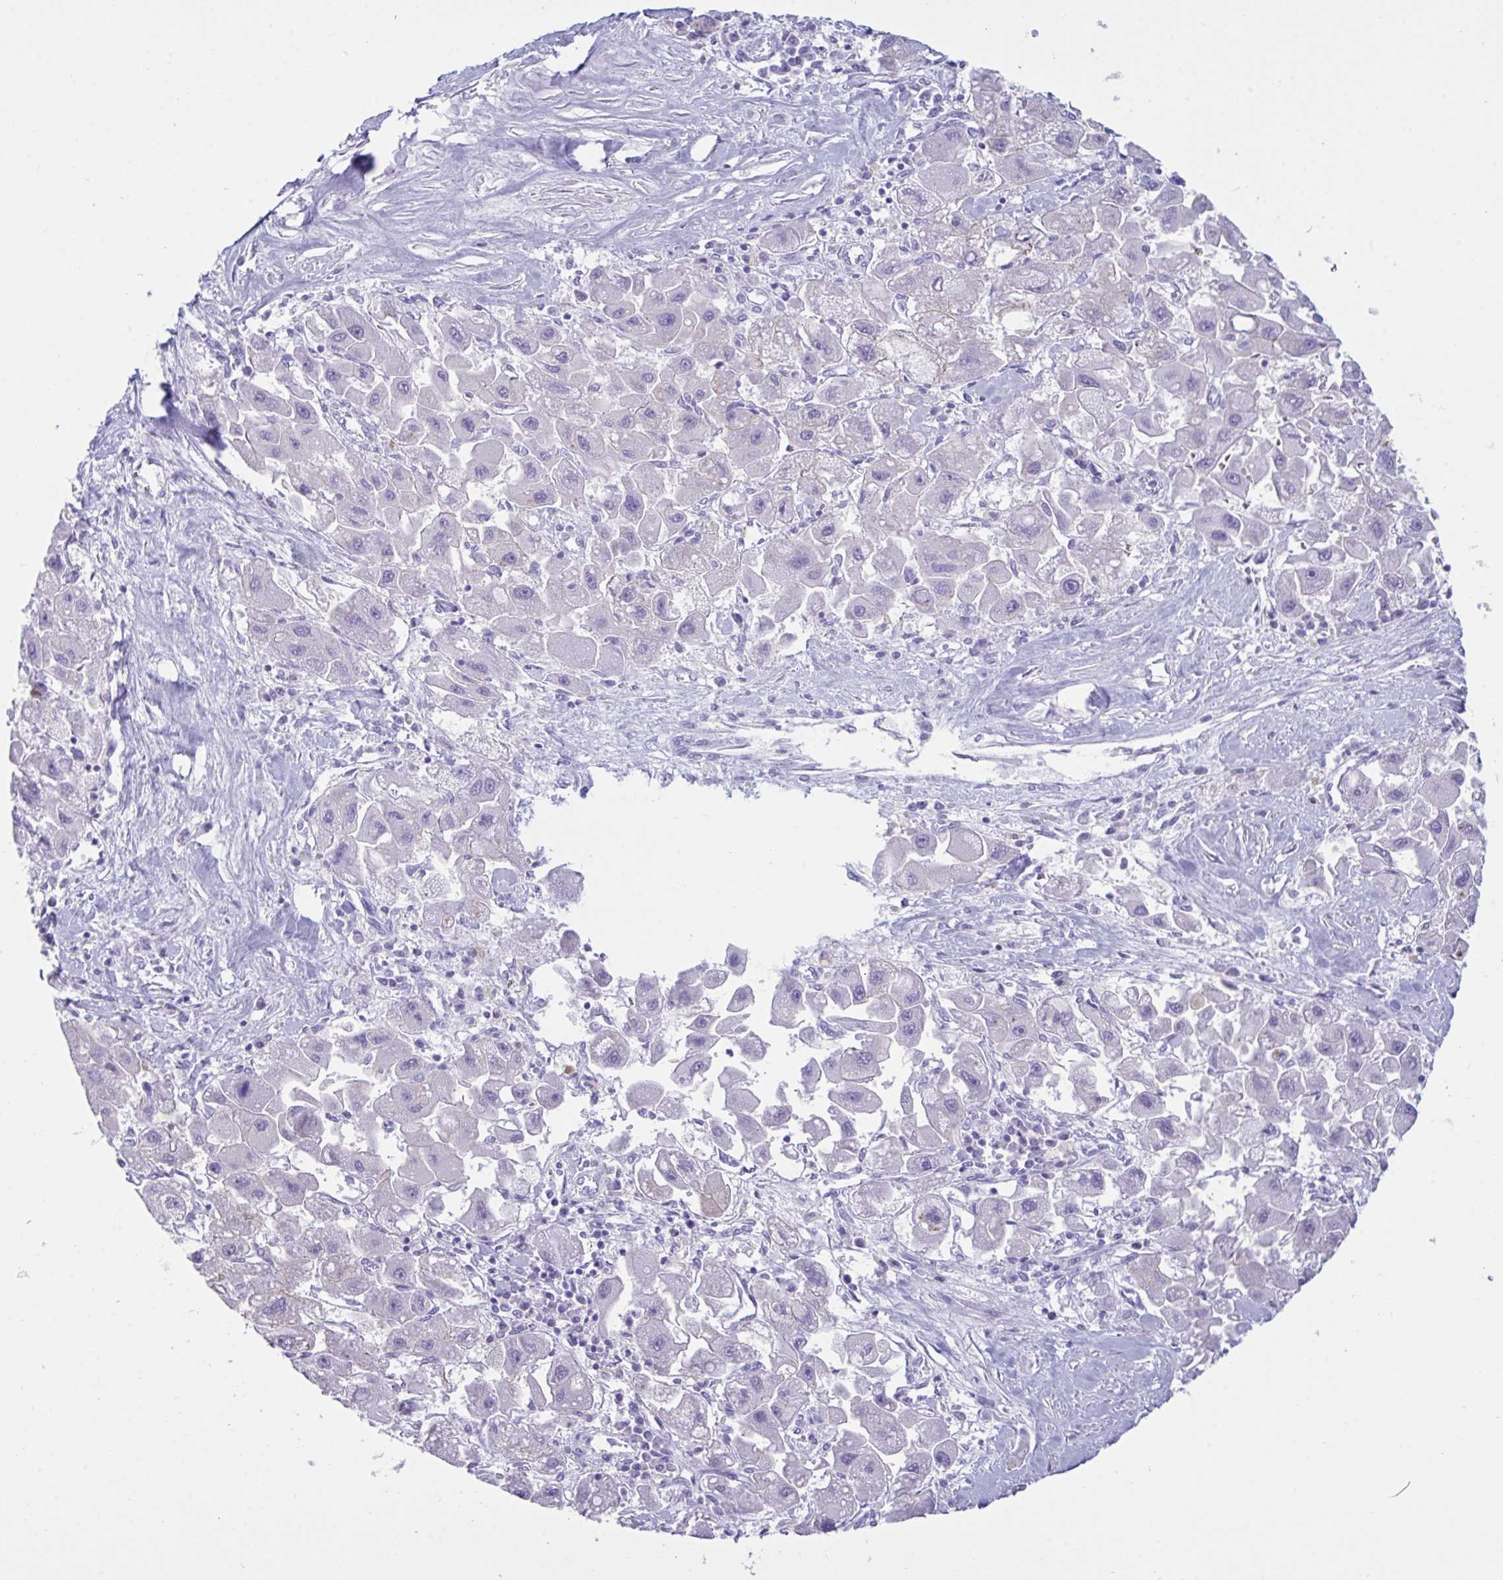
{"staining": {"intensity": "negative", "quantity": "none", "location": "none"}, "tissue": "liver cancer", "cell_type": "Tumor cells", "image_type": "cancer", "snomed": [{"axis": "morphology", "description": "Carcinoma, Hepatocellular, NOS"}, {"axis": "topography", "description": "Liver"}], "caption": "Human liver cancer (hepatocellular carcinoma) stained for a protein using immunohistochemistry (IHC) displays no expression in tumor cells.", "gene": "GLB1L2", "patient": {"sex": "male", "age": 24}}